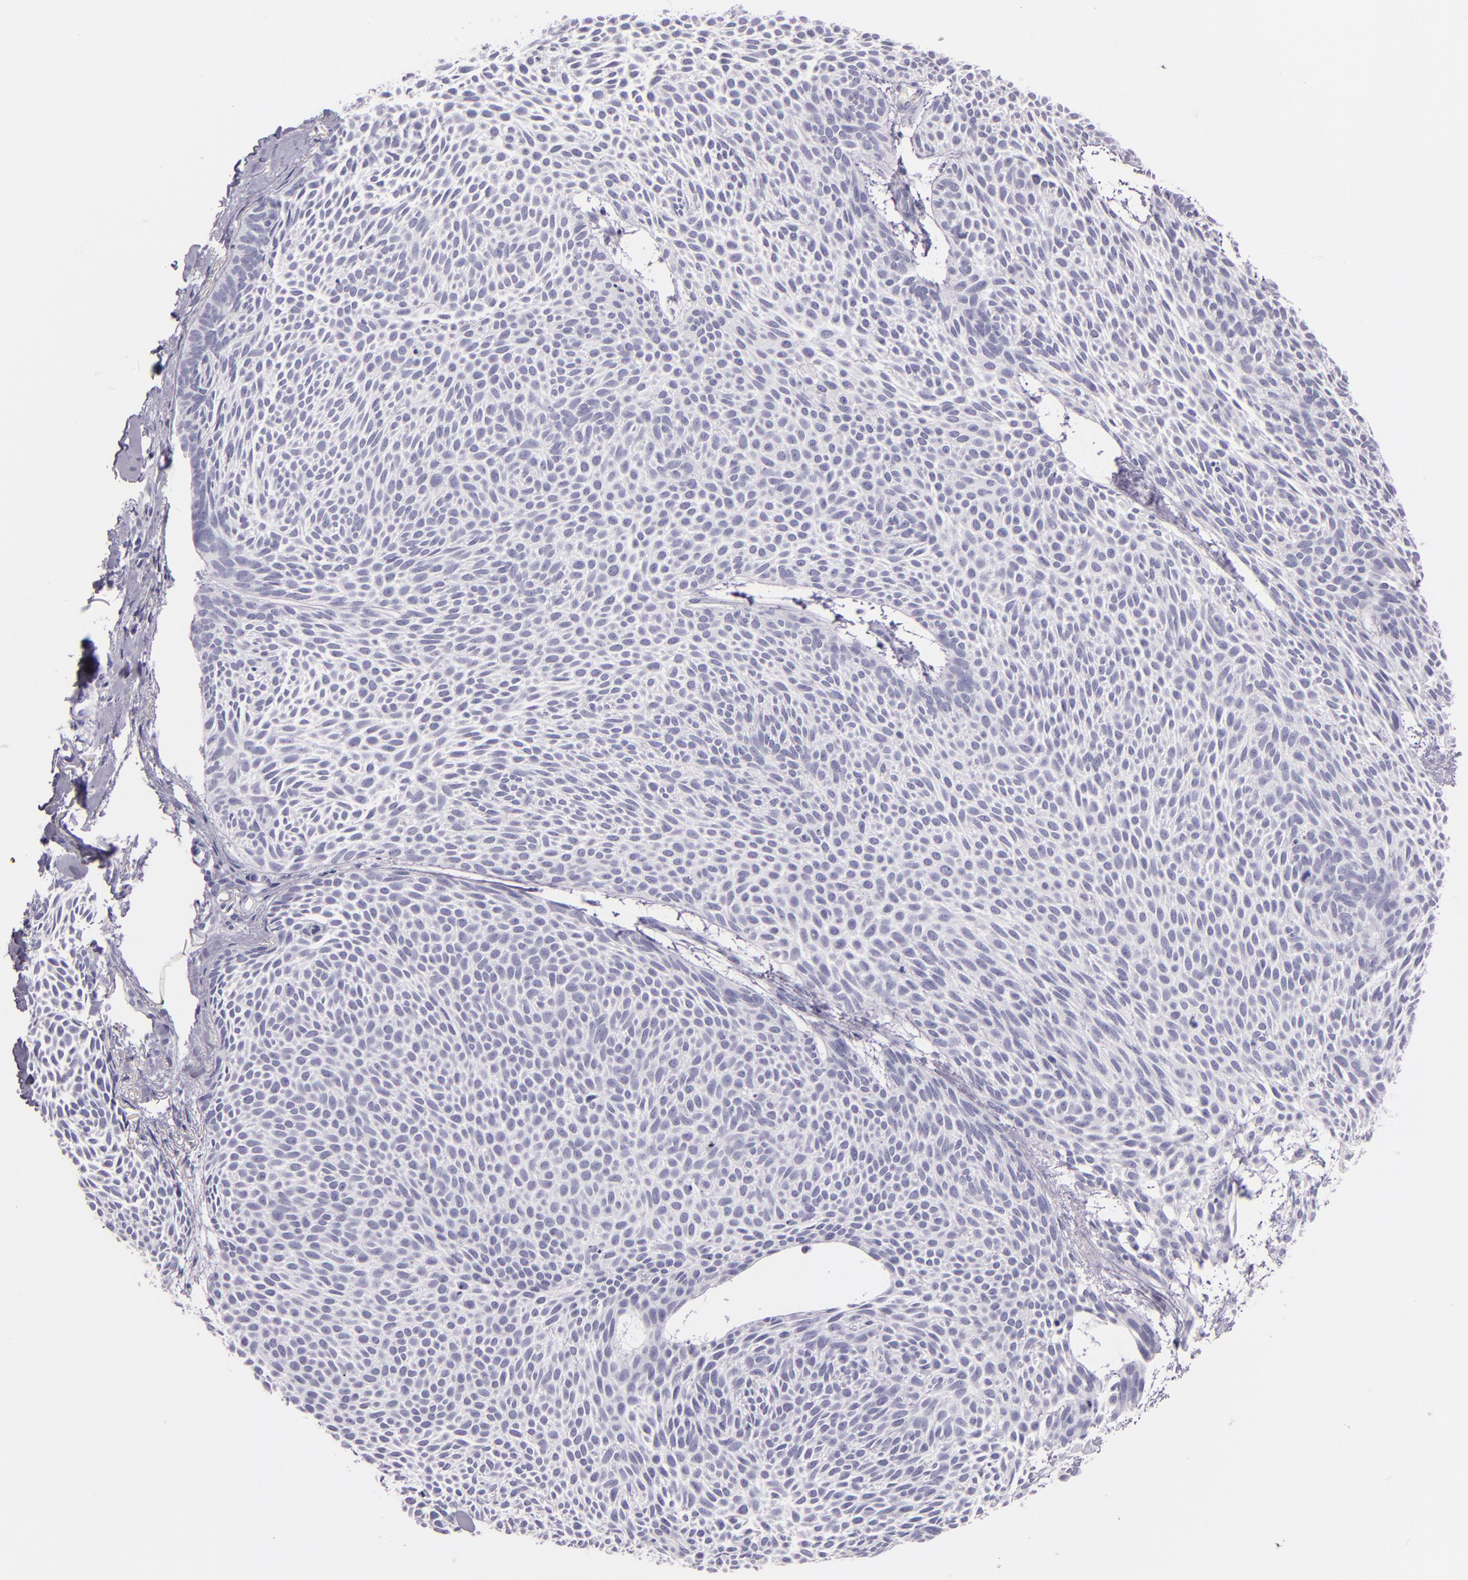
{"staining": {"intensity": "negative", "quantity": "none", "location": "none"}, "tissue": "skin cancer", "cell_type": "Tumor cells", "image_type": "cancer", "snomed": [{"axis": "morphology", "description": "Basal cell carcinoma"}, {"axis": "topography", "description": "Skin"}], "caption": "Tumor cells are negative for protein expression in human skin cancer (basal cell carcinoma).", "gene": "CEACAM1", "patient": {"sex": "male", "age": 84}}